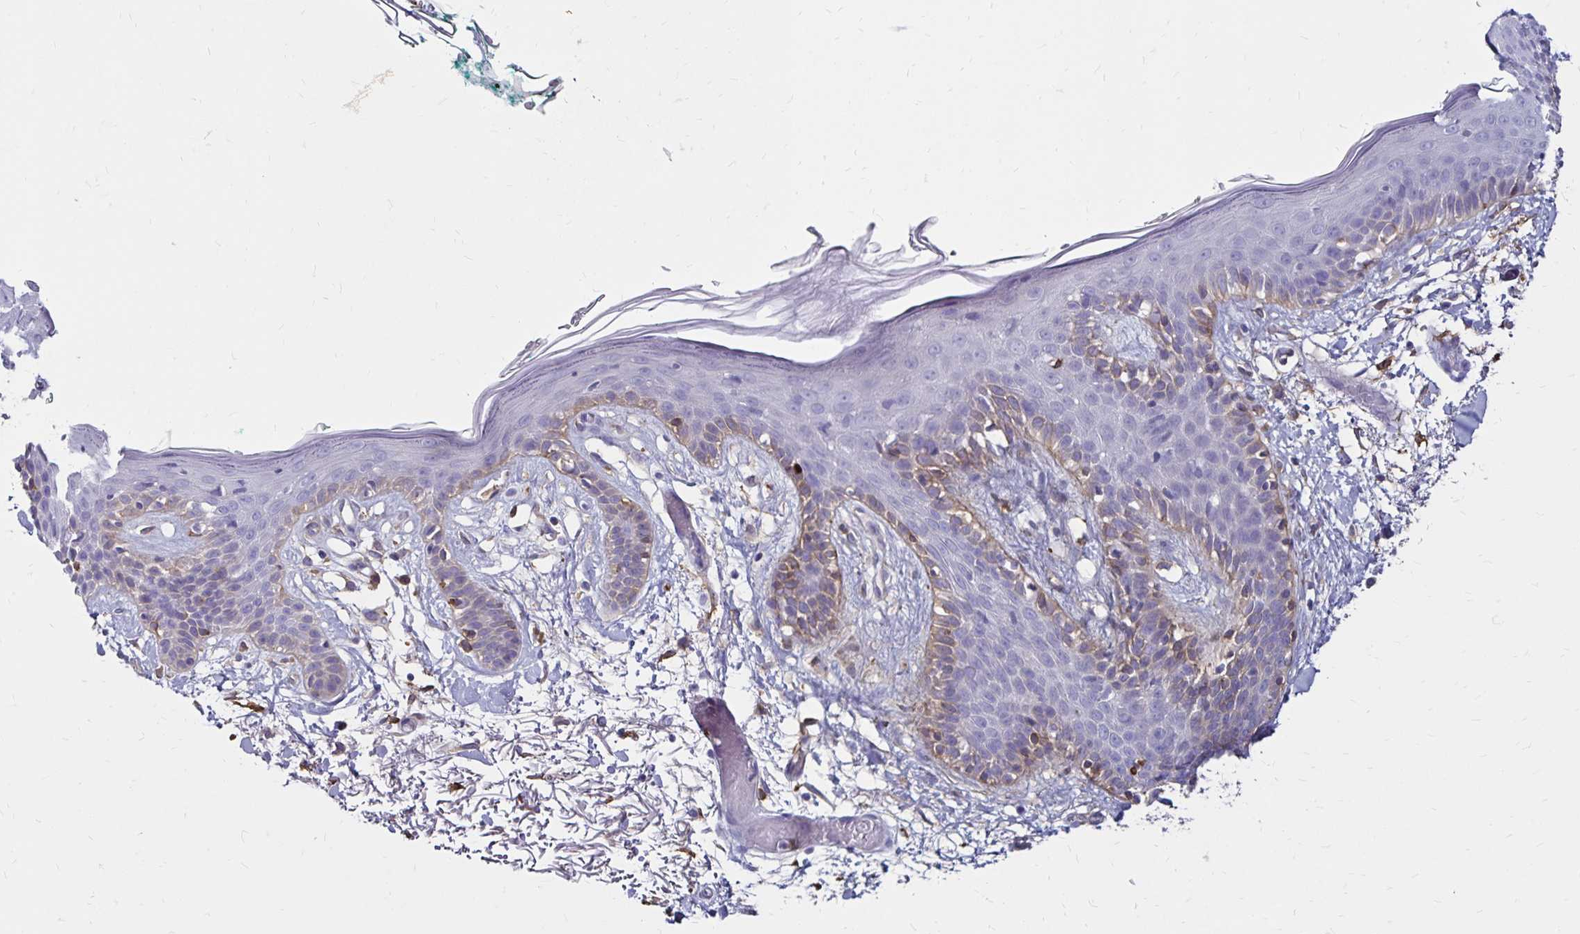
{"staining": {"intensity": "moderate", "quantity": "<25%", "location": "cytoplasmic/membranous"}, "tissue": "skin", "cell_type": "Fibroblasts", "image_type": "normal", "snomed": [{"axis": "morphology", "description": "Normal tissue, NOS"}, {"axis": "topography", "description": "Skin"}], "caption": "High-power microscopy captured an IHC micrograph of unremarkable skin, revealing moderate cytoplasmic/membranous positivity in approximately <25% of fibroblasts.", "gene": "TNS3", "patient": {"sex": "male", "age": 79}}